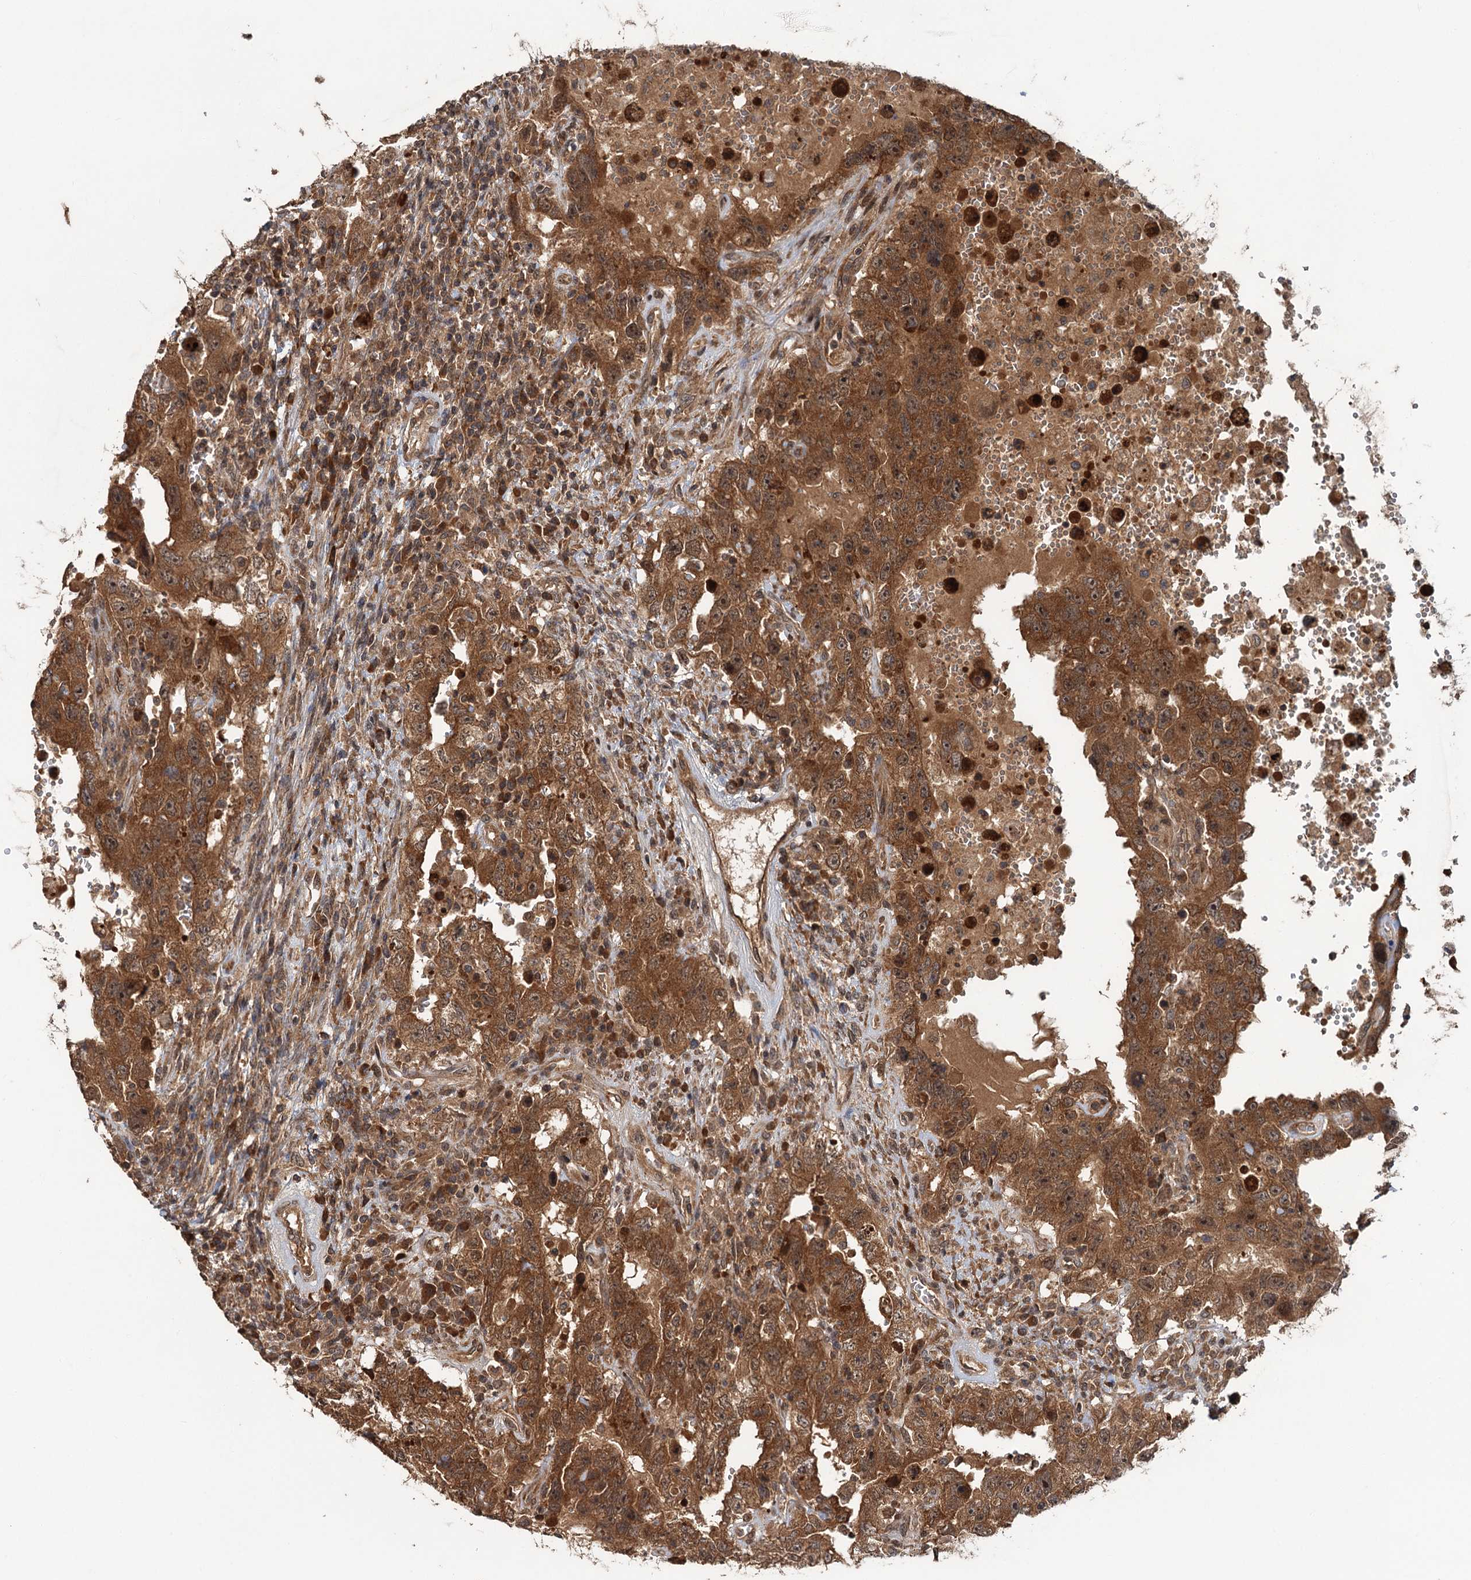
{"staining": {"intensity": "strong", "quantity": ">75%", "location": "cytoplasmic/membranous"}, "tissue": "testis cancer", "cell_type": "Tumor cells", "image_type": "cancer", "snomed": [{"axis": "morphology", "description": "Carcinoma, Embryonal, NOS"}, {"axis": "topography", "description": "Testis"}], "caption": "Testis cancer stained for a protein displays strong cytoplasmic/membranous positivity in tumor cells.", "gene": "KANSL2", "patient": {"sex": "male", "age": 26}}